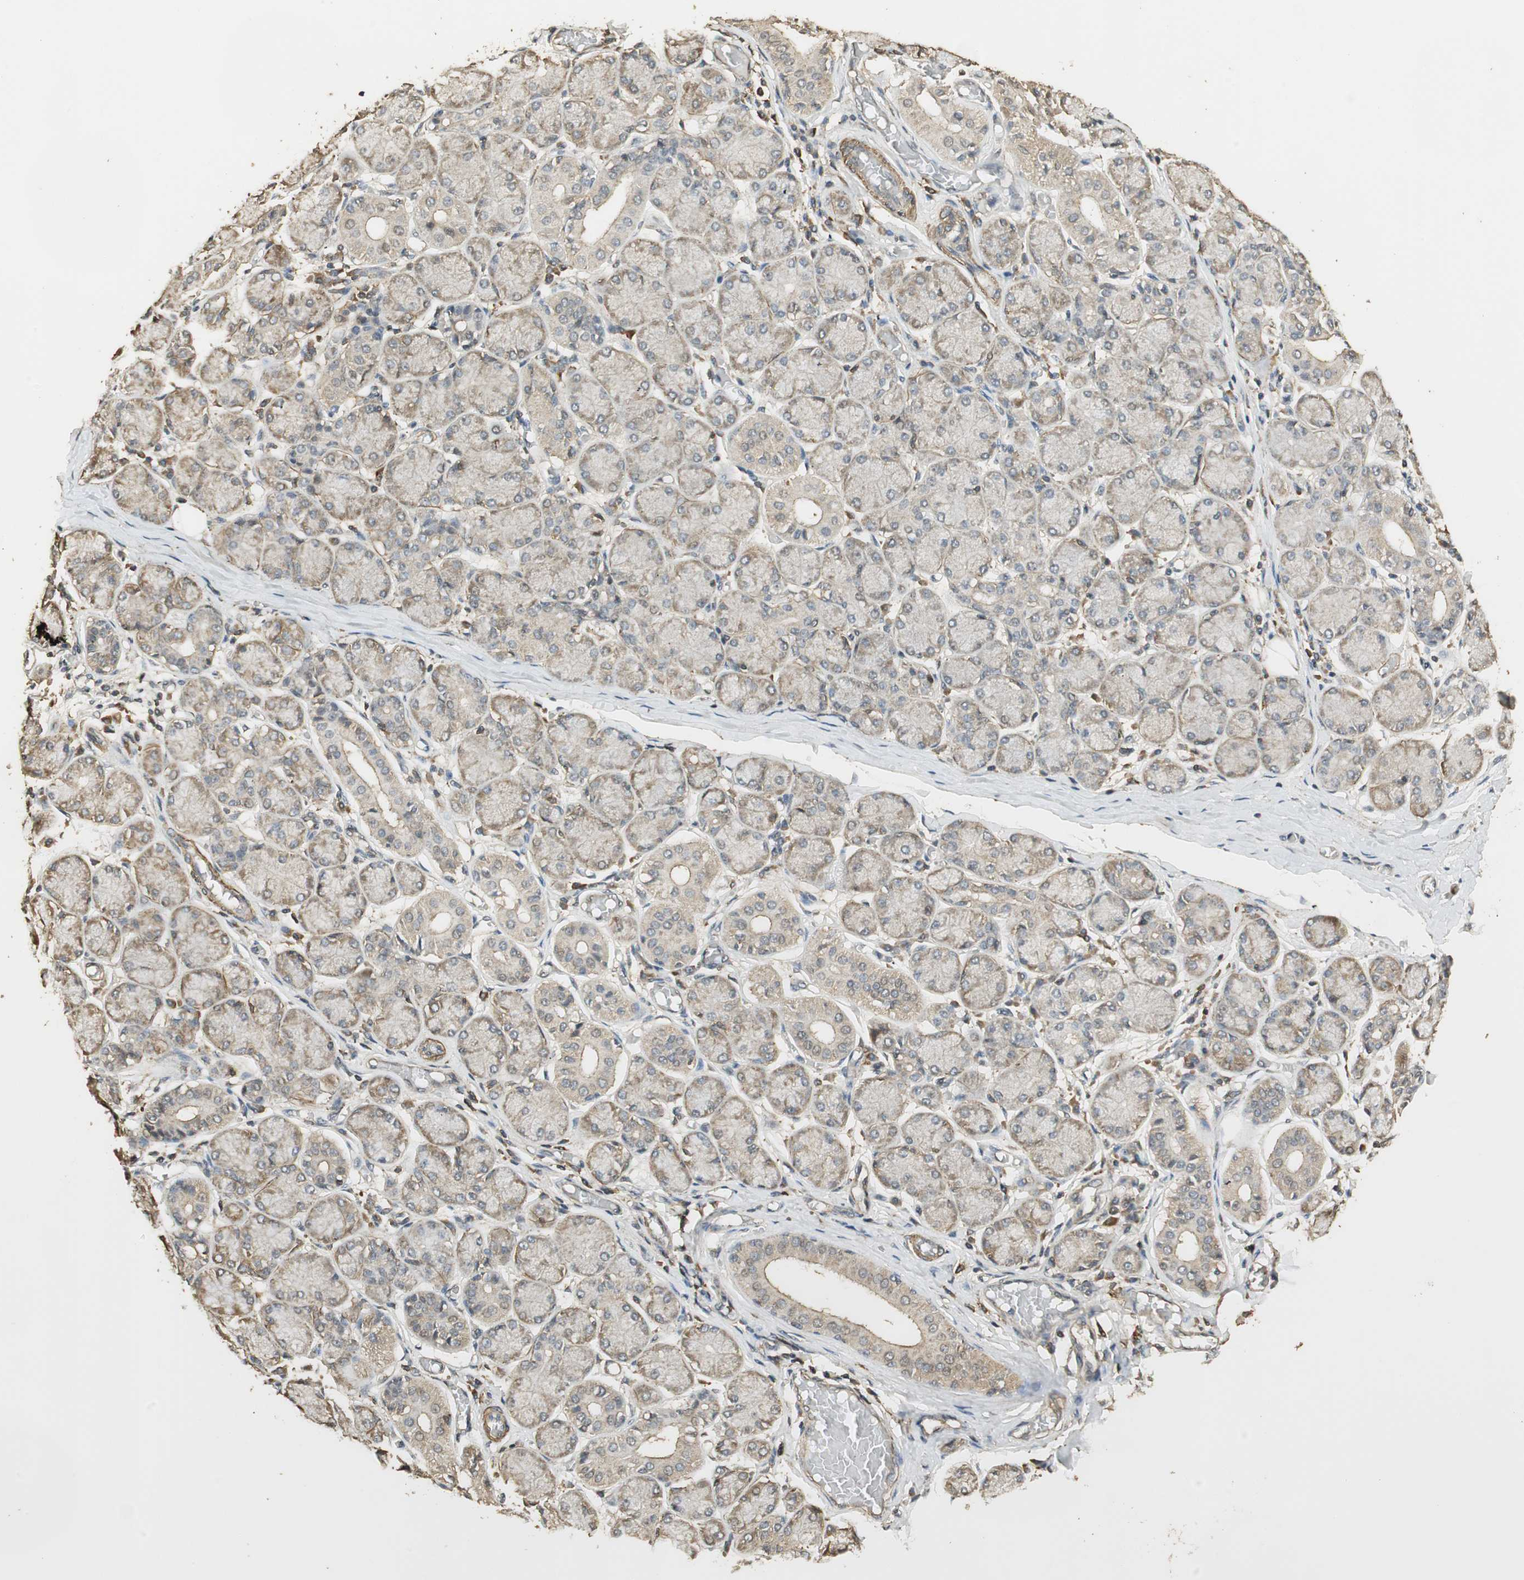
{"staining": {"intensity": "weak", "quantity": "25%-75%", "location": "cytoplasmic/membranous"}, "tissue": "salivary gland", "cell_type": "Glandular cells", "image_type": "normal", "snomed": [{"axis": "morphology", "description": "Normal tissue, NOS"}, {"axis": "topography", "description": "Salivary gland"}], "caption": "Unremarkable salivary gland displays weak cytoplasmic/membranous expression in approximately 25%-75% of glandular cells.", "gene": "USP2", "patient": {"sex": "female", "age": 24}}